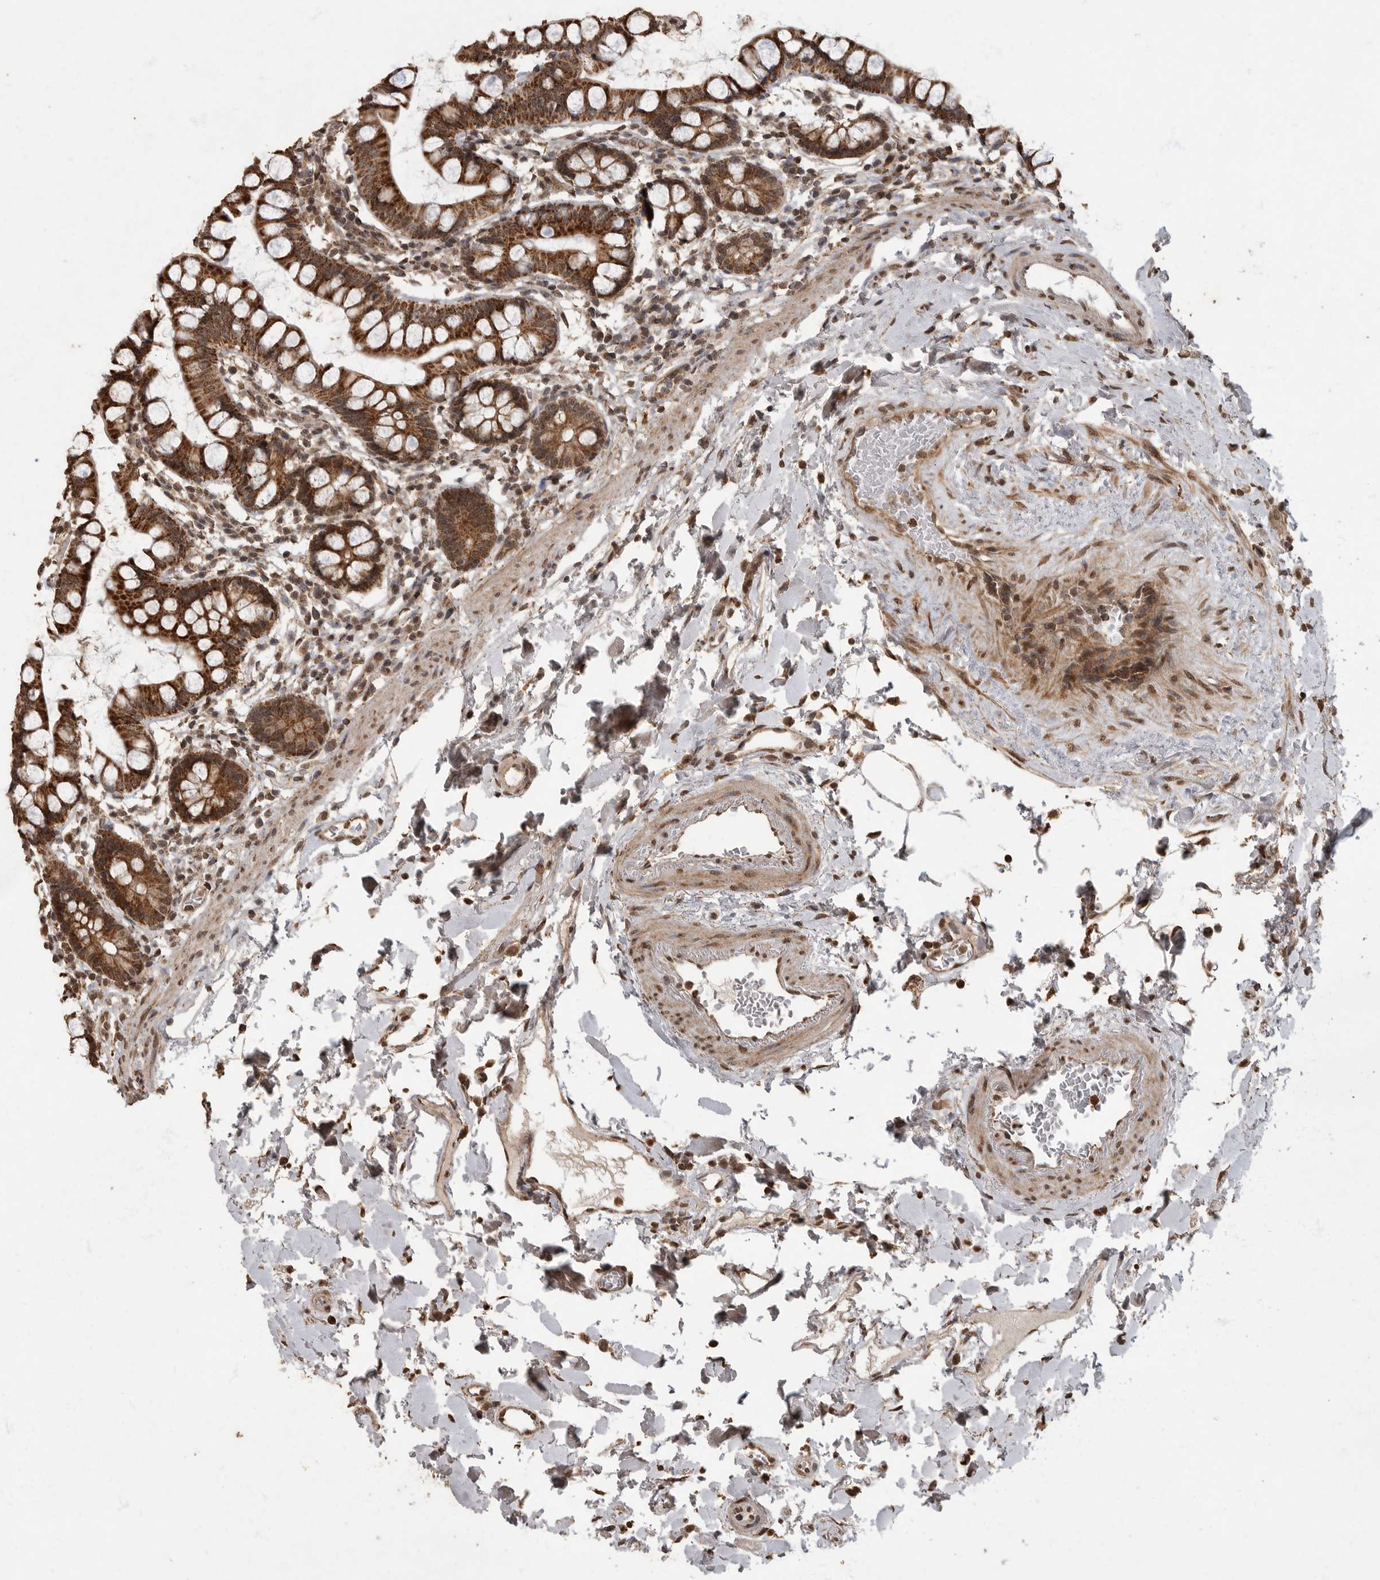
{"staining": {"intensity": "strong", "quantity": ">75%", "location": "cytoplasmic/membranous"}, "tissue": "small intestine", "cell_type": "Glandular cells", "image_type": "normal", "snomed": [{"axis": "morphology", "description": "Normal tissue, NOS"}, {"axis": "topography", "description": "Small intestine"}], "caption": "Small intestine stained with DAB (3,3'-diaminobenzidine) immunohistochemistry (IHC) exhibits high levels of strong cytoplasmic/membranous expression in about >75% of glandular cells.", "gene": "MAFG", "patient": {"sex": "female", "age": 84}}